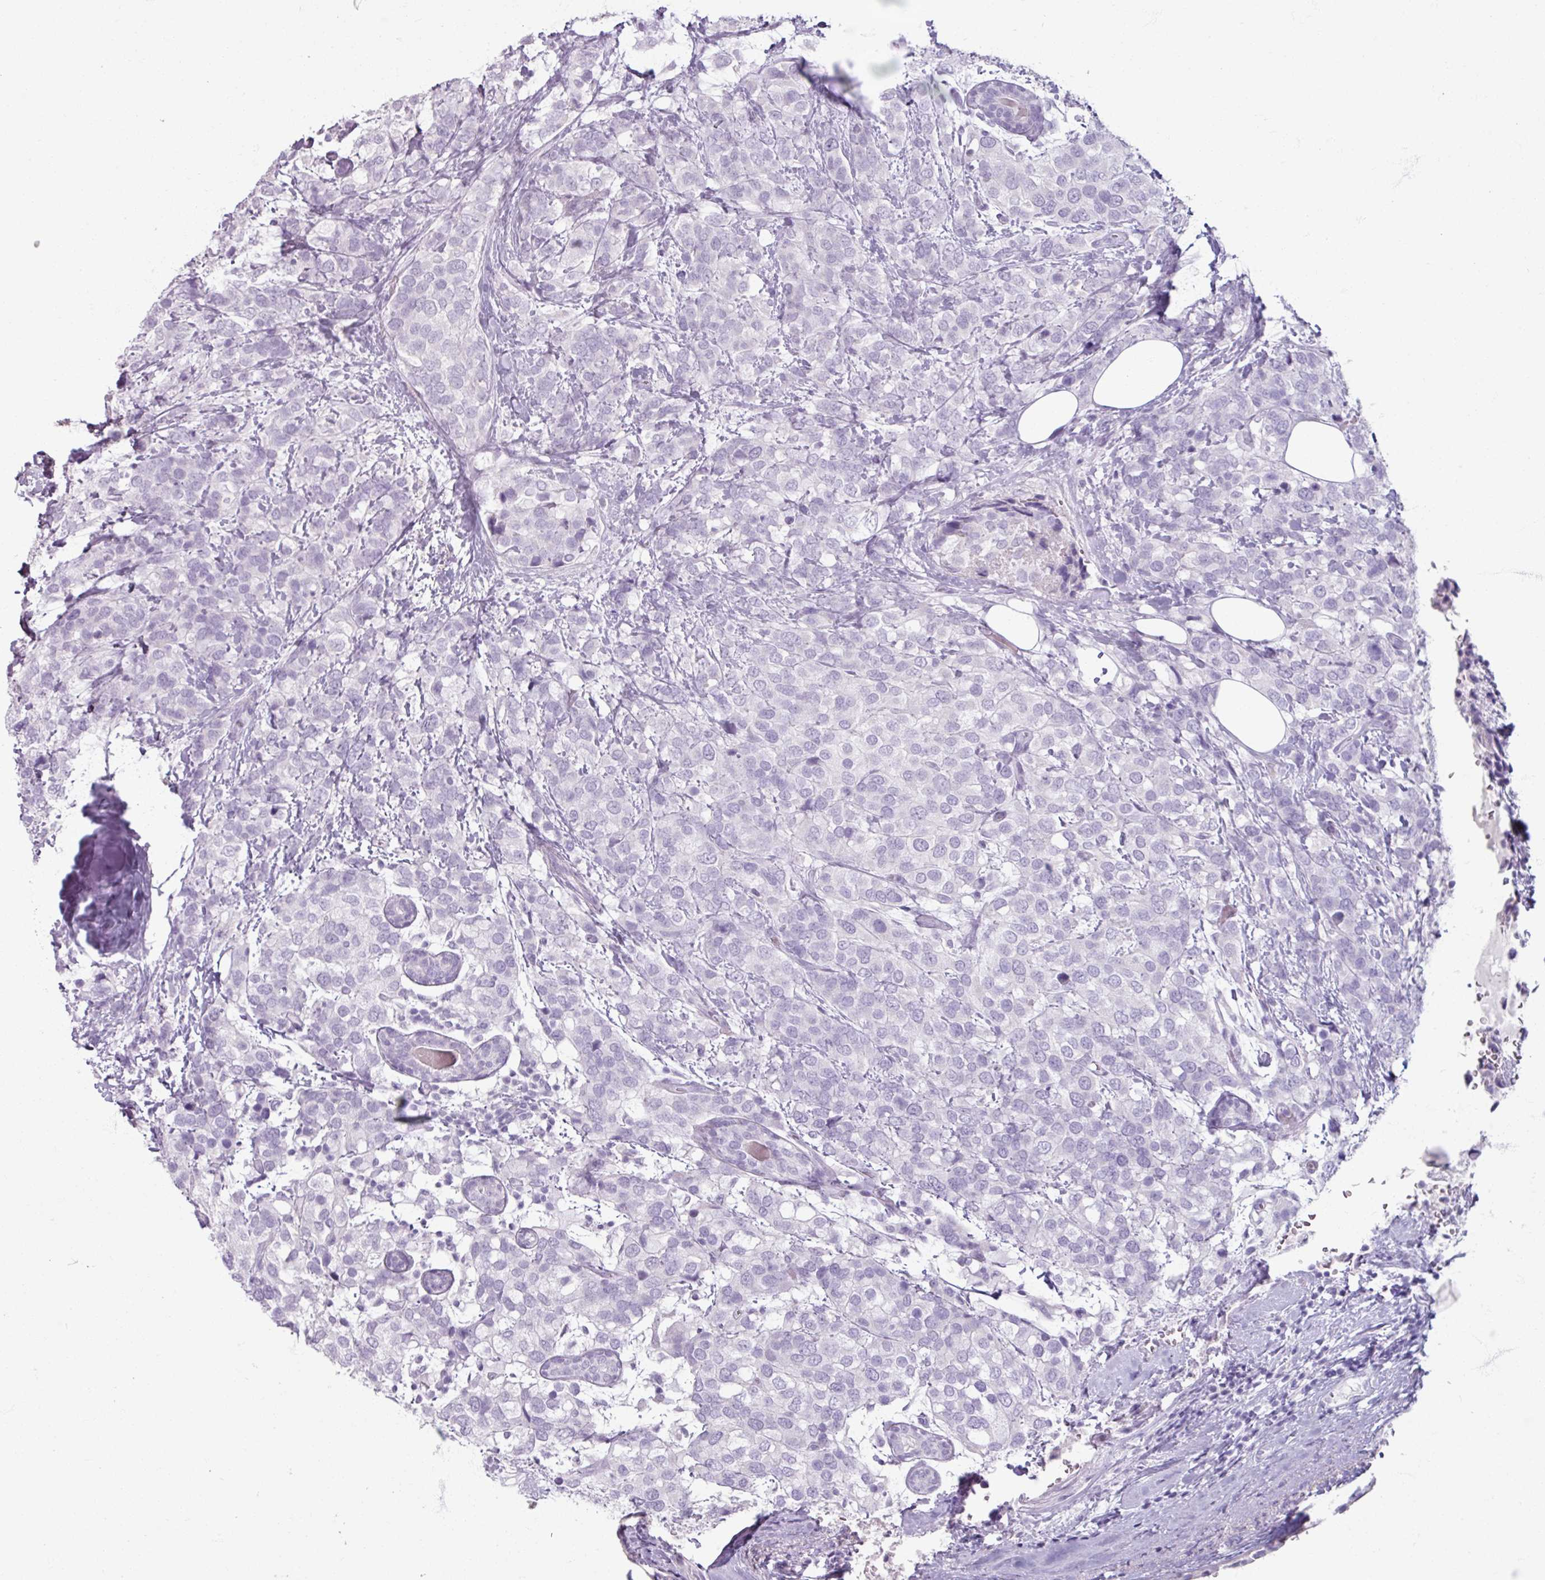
{"staining": {"intensity": "negative", "quantity": "none", "location": "none"}, "tissue": "breast cancer", "cell_type": "Tumor cells", "image_type": "cancer", "snomed": [{"axis": "morphology", "description": "Lobular carcinoma"}, {"axis": "topography", "description": "Breast"}], "caption": "Immunohistochemical staining of human lobular carcinoma (breast) shows no significant staining in tumor cells.", "gene": "ARG1", "patient": {"sex": "female", "age": 59}}